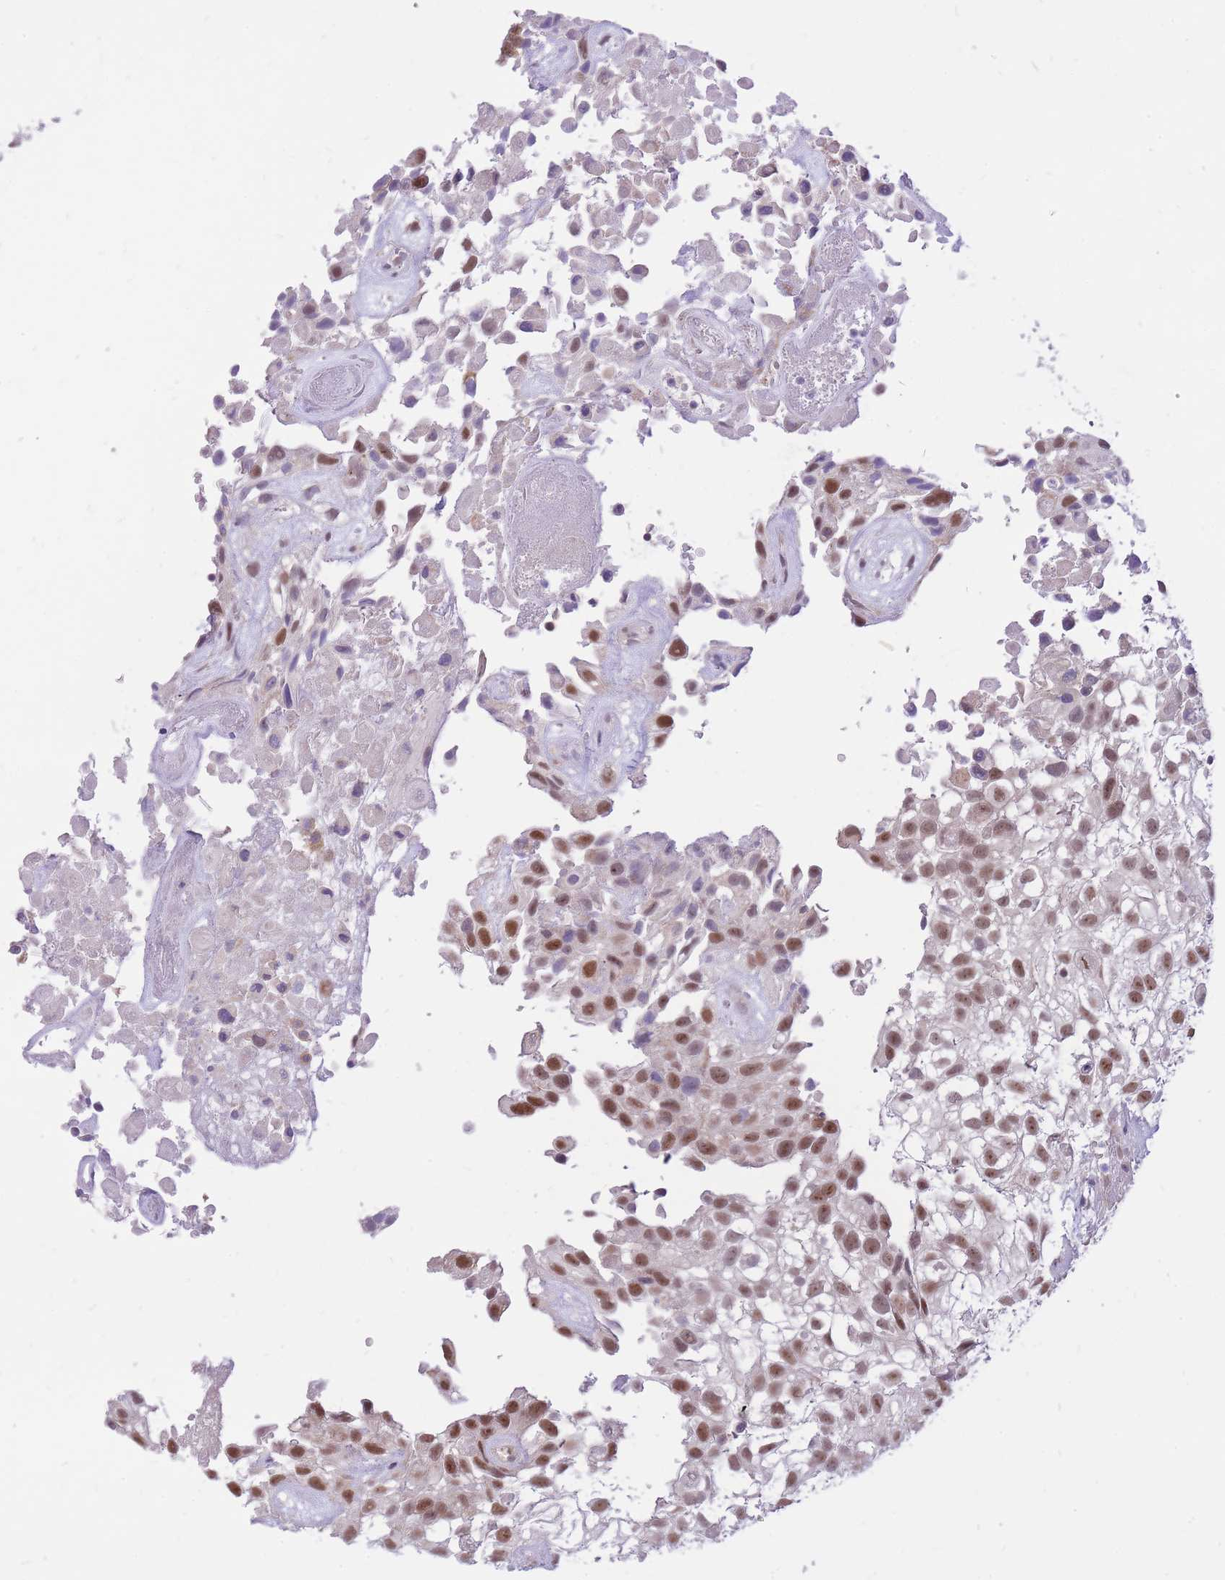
{"staining": {"intensity": "moderate", "quantity": ">75%", "location": "nuclear"}, "tissue": "urothelial cancer", "cell_type": "Tumor cells", "image_type": "cancer", "snomed": [{"axis": "morphology", "description": "Urothelial carcinoma, High grade"}, {"axis": "topography", "description": "Urinary bladder"}], "caption": "The micrograph displays immunohistochemical staining of urothelial cancer. There is moderate nuclear staining is present in approximately >75% of tumor cells.", "gene": "MINDY2", "patient": {"sex": "male", "age": 56}}